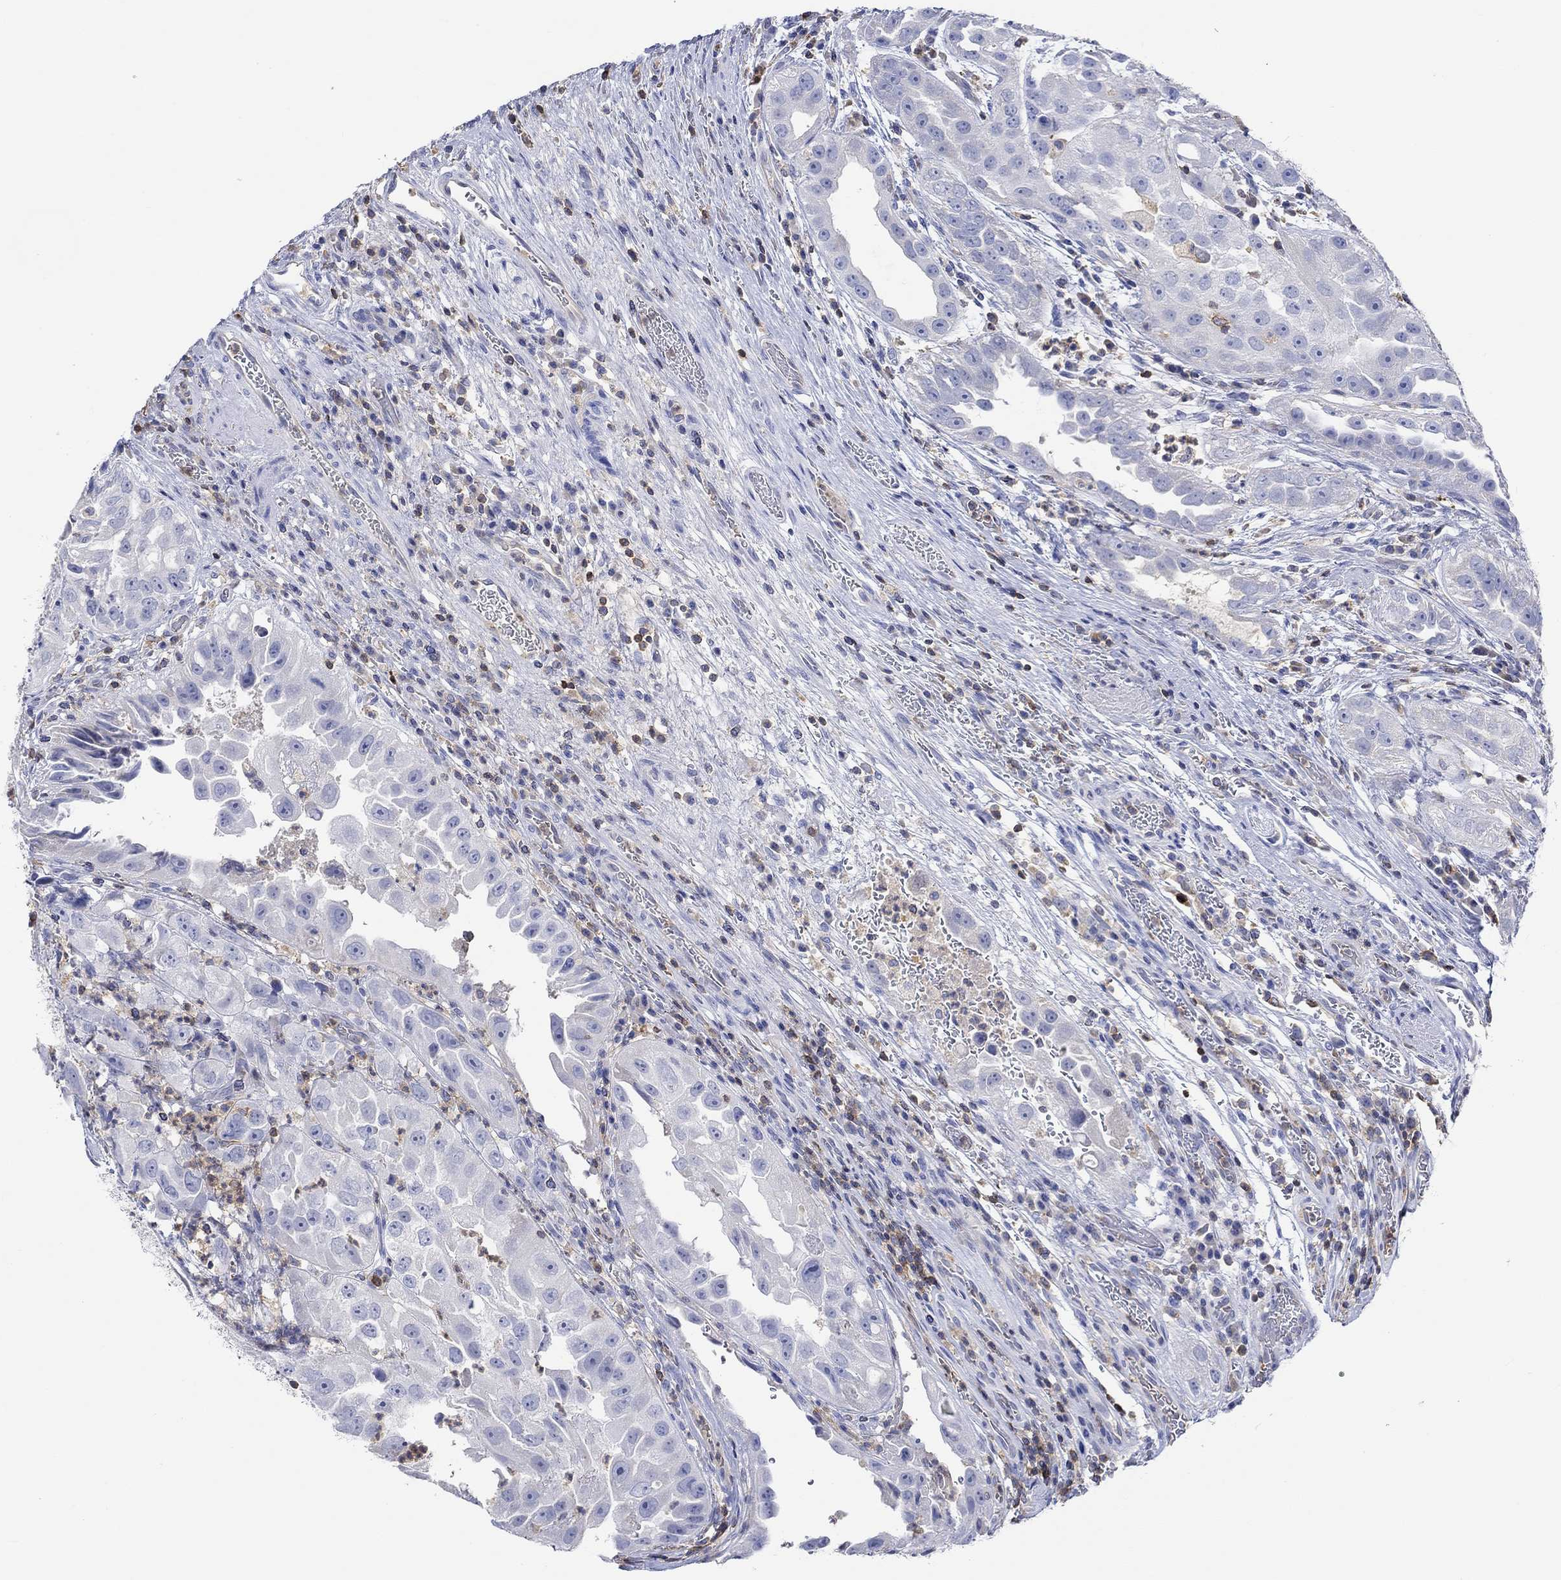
{"staining": {"intensity": "negative", "quantity": "none", "location": "none"}, "tissue": "urothelial cancer", "cell_type": "Tumor cells", "image_type": "cancer", "snomed": [{"axis": "morphology", "description": "Urothelial carcinoma, High grade"}, {"axis": "topography", "description": "Urinary bladder"}], "caption": "The immunohistochemistry (IHC) micrograph has no significant positivity in tumor cells of urothelial cancer tissue. (DAB (3,3'-diaminobenzidine) IHC with hematoxylin counter stain).", "gene": "GCM1", "patient": {"sex": "female", "age": 41}}